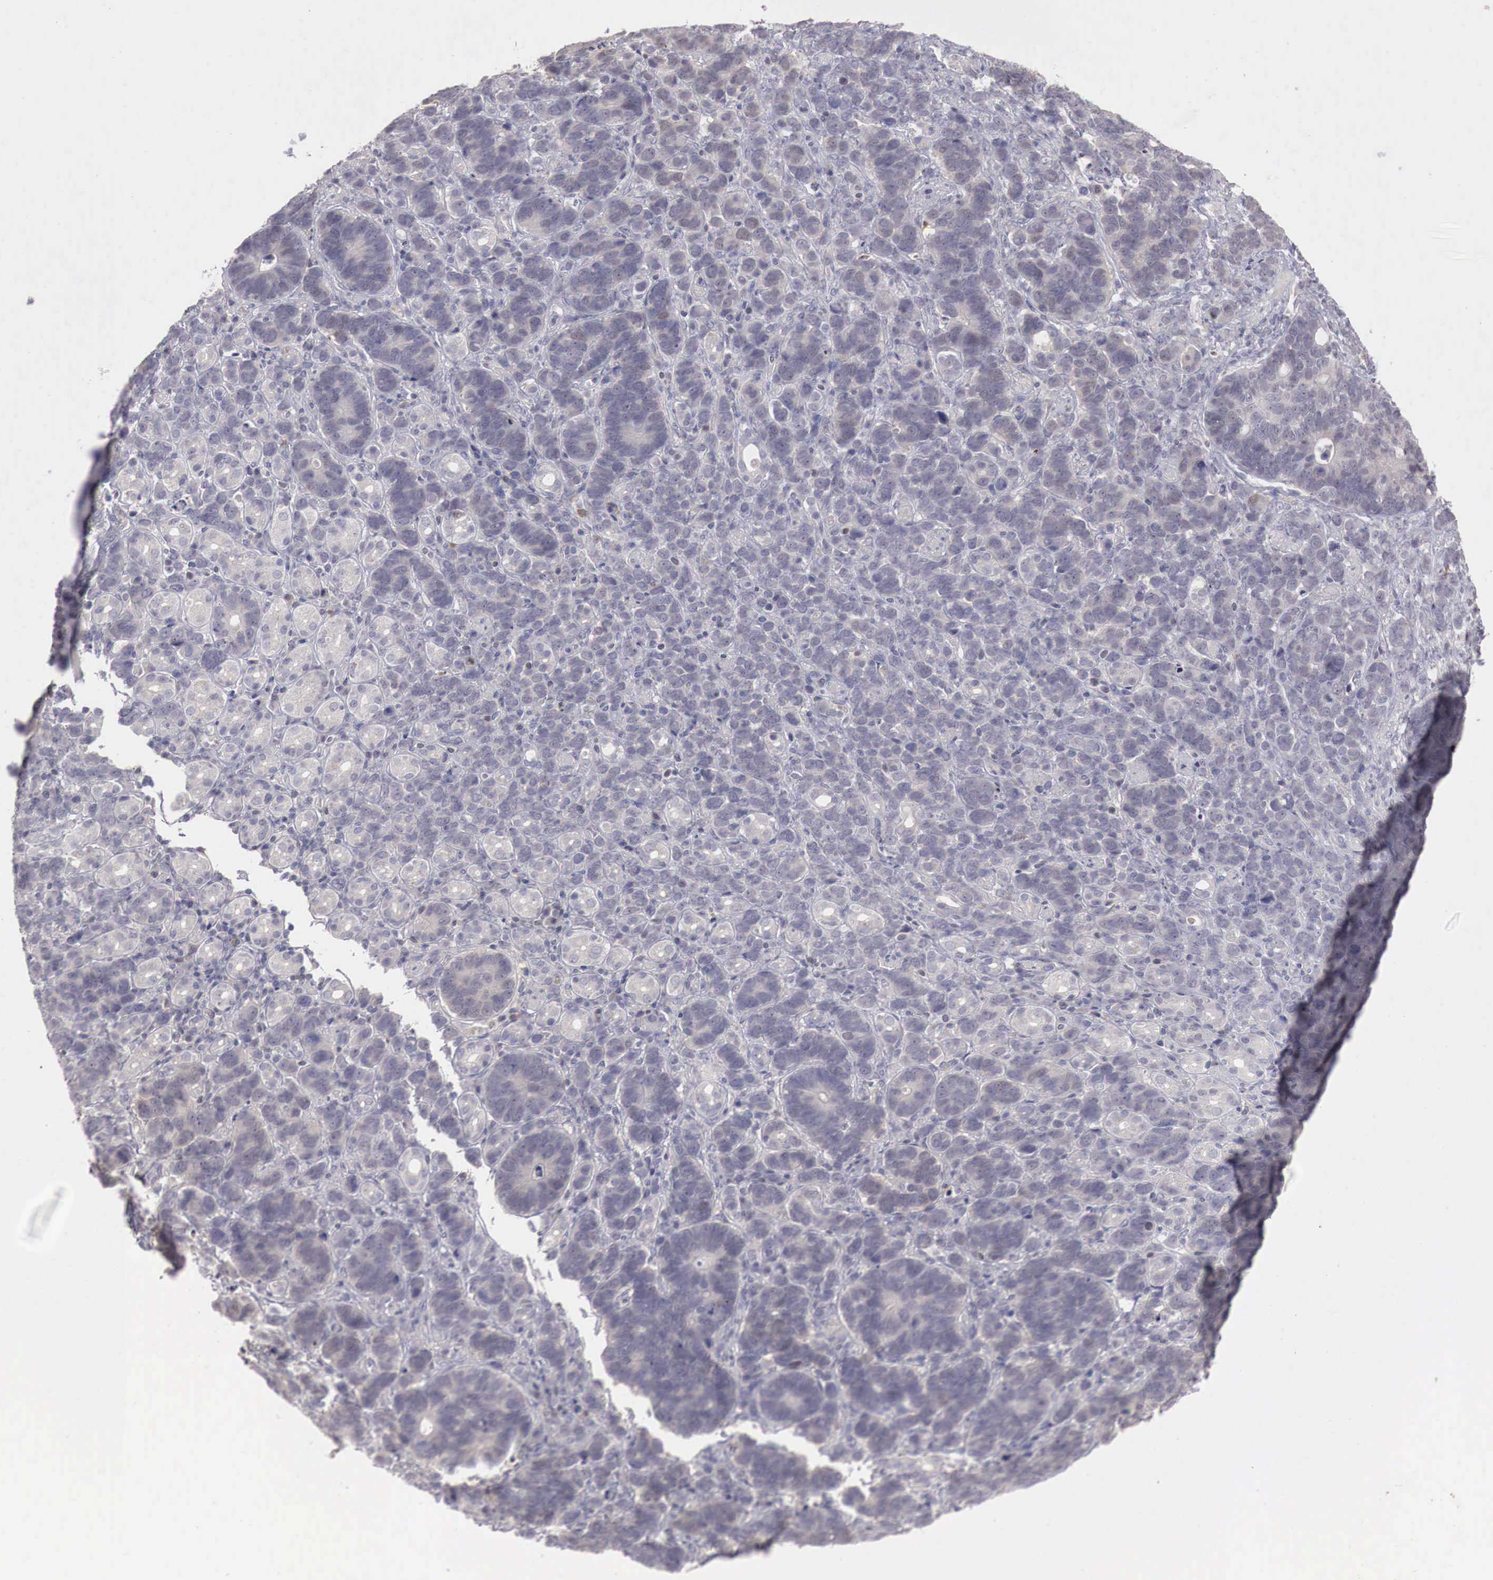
{"staining": {"intensity": "negative", "quantity": "none", "location": "none"}, "tissue": "stomach cancer", "cell_type": "Tumor cells", "image_type": "cancer", "snomed": [{"axis": "morphology", "description": "Adenocarcinoma, NOS"}, {"axis": "topography", "description": "Stomach, upper"}], "caption": "Tumor cells are negative for protein expression in human stomach adenocarcinoma.", "gene": "GATA1", "patient": {"sex": "male", "age": 71}}